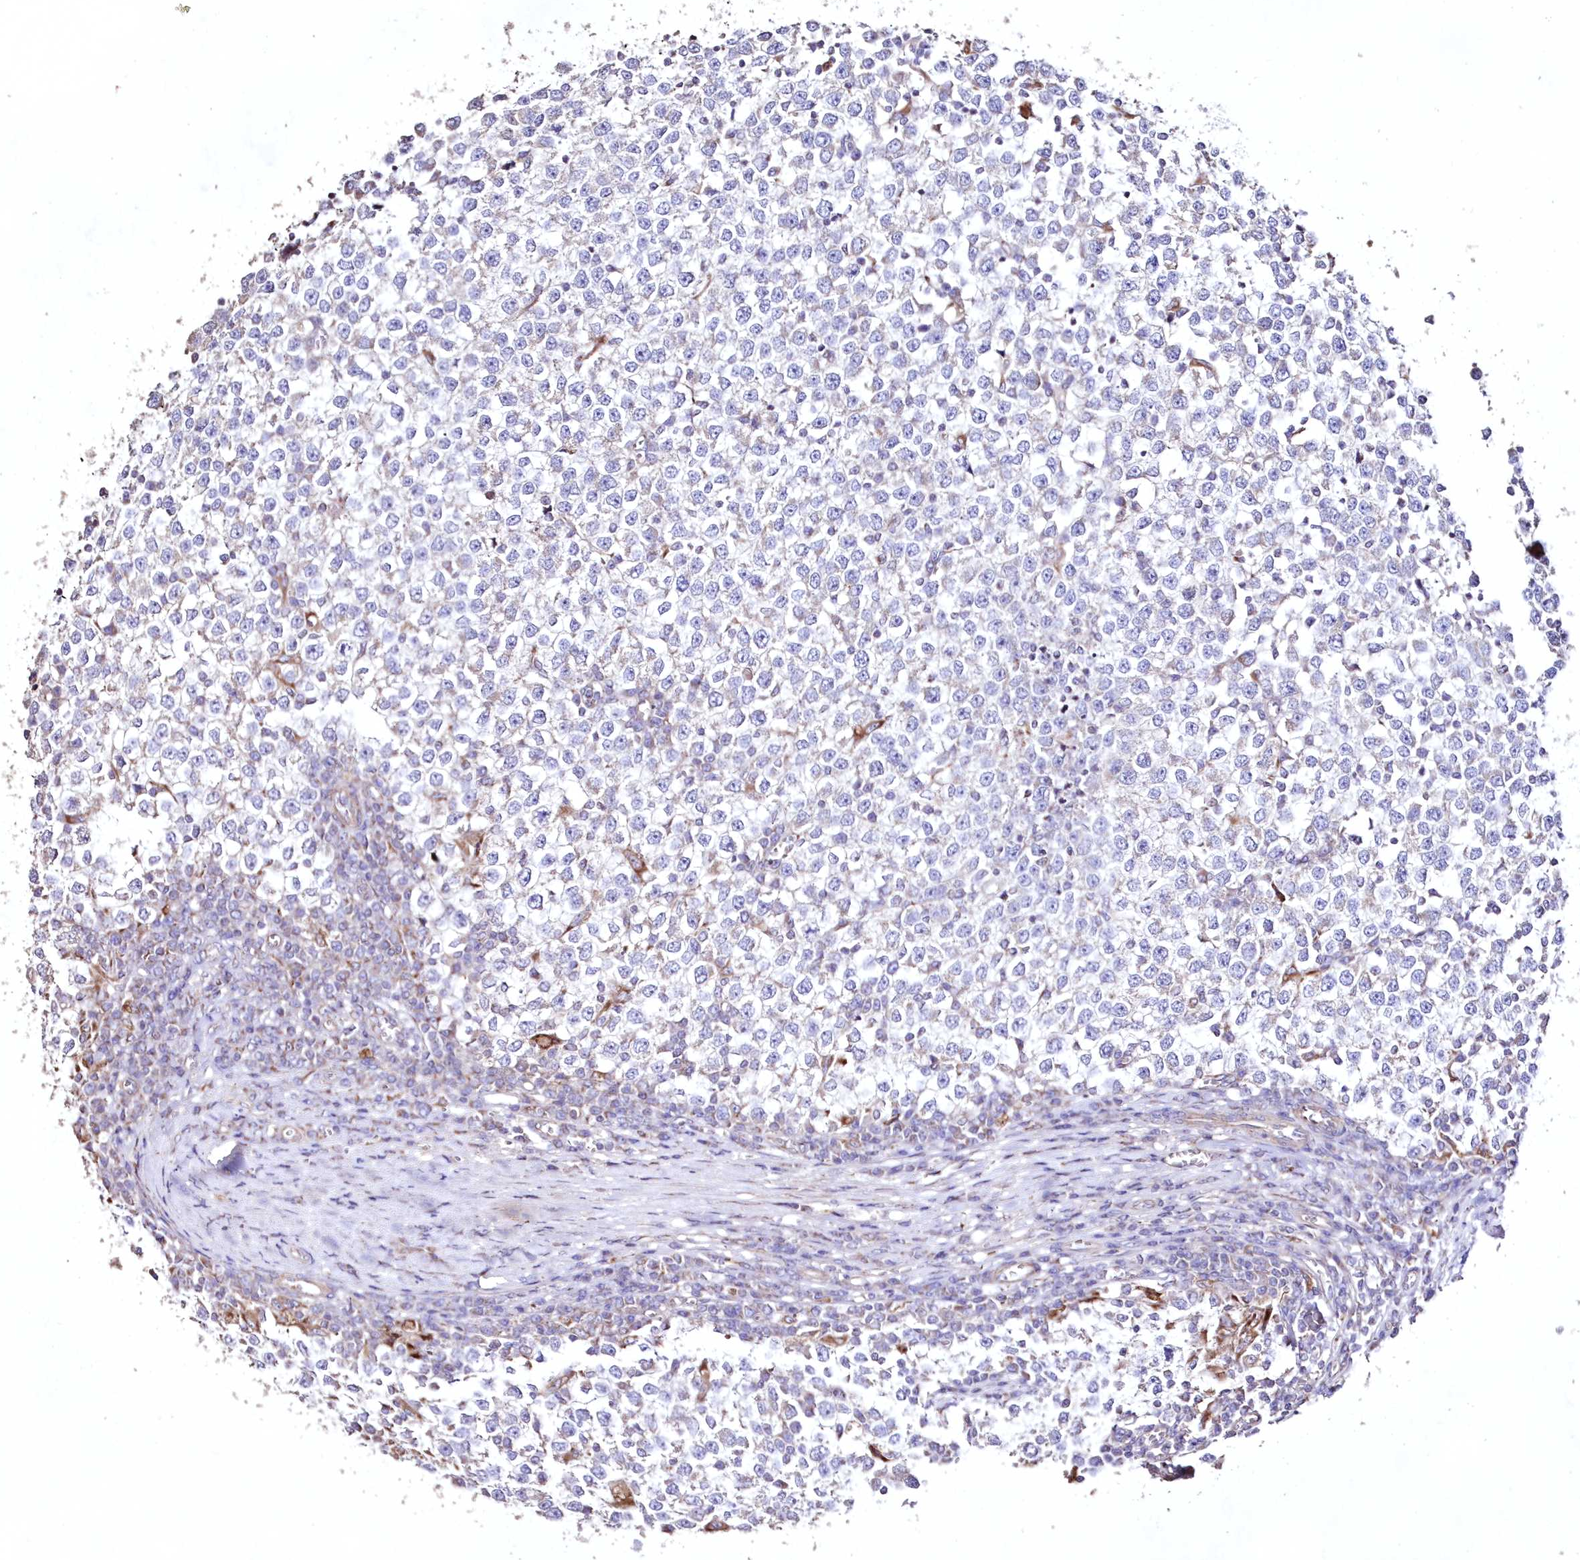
{"staining": {"intensity": "negative", "quantity": "none", "location": "none"}, "tissue": "testis cancer", "cell_type": "Tumor cells", "image_type": "cancer", "snomed": [{"axis": "morphology", "description": "Seminoma, NOS"}, {"axis": "topography", "description": "Testis"}], "caption": "Micrograph shows no protein staining in tumor cells of seminoma (testis) tissue.", "gene": "HADHB", "patient": {"sex": "male", "age": 65}}